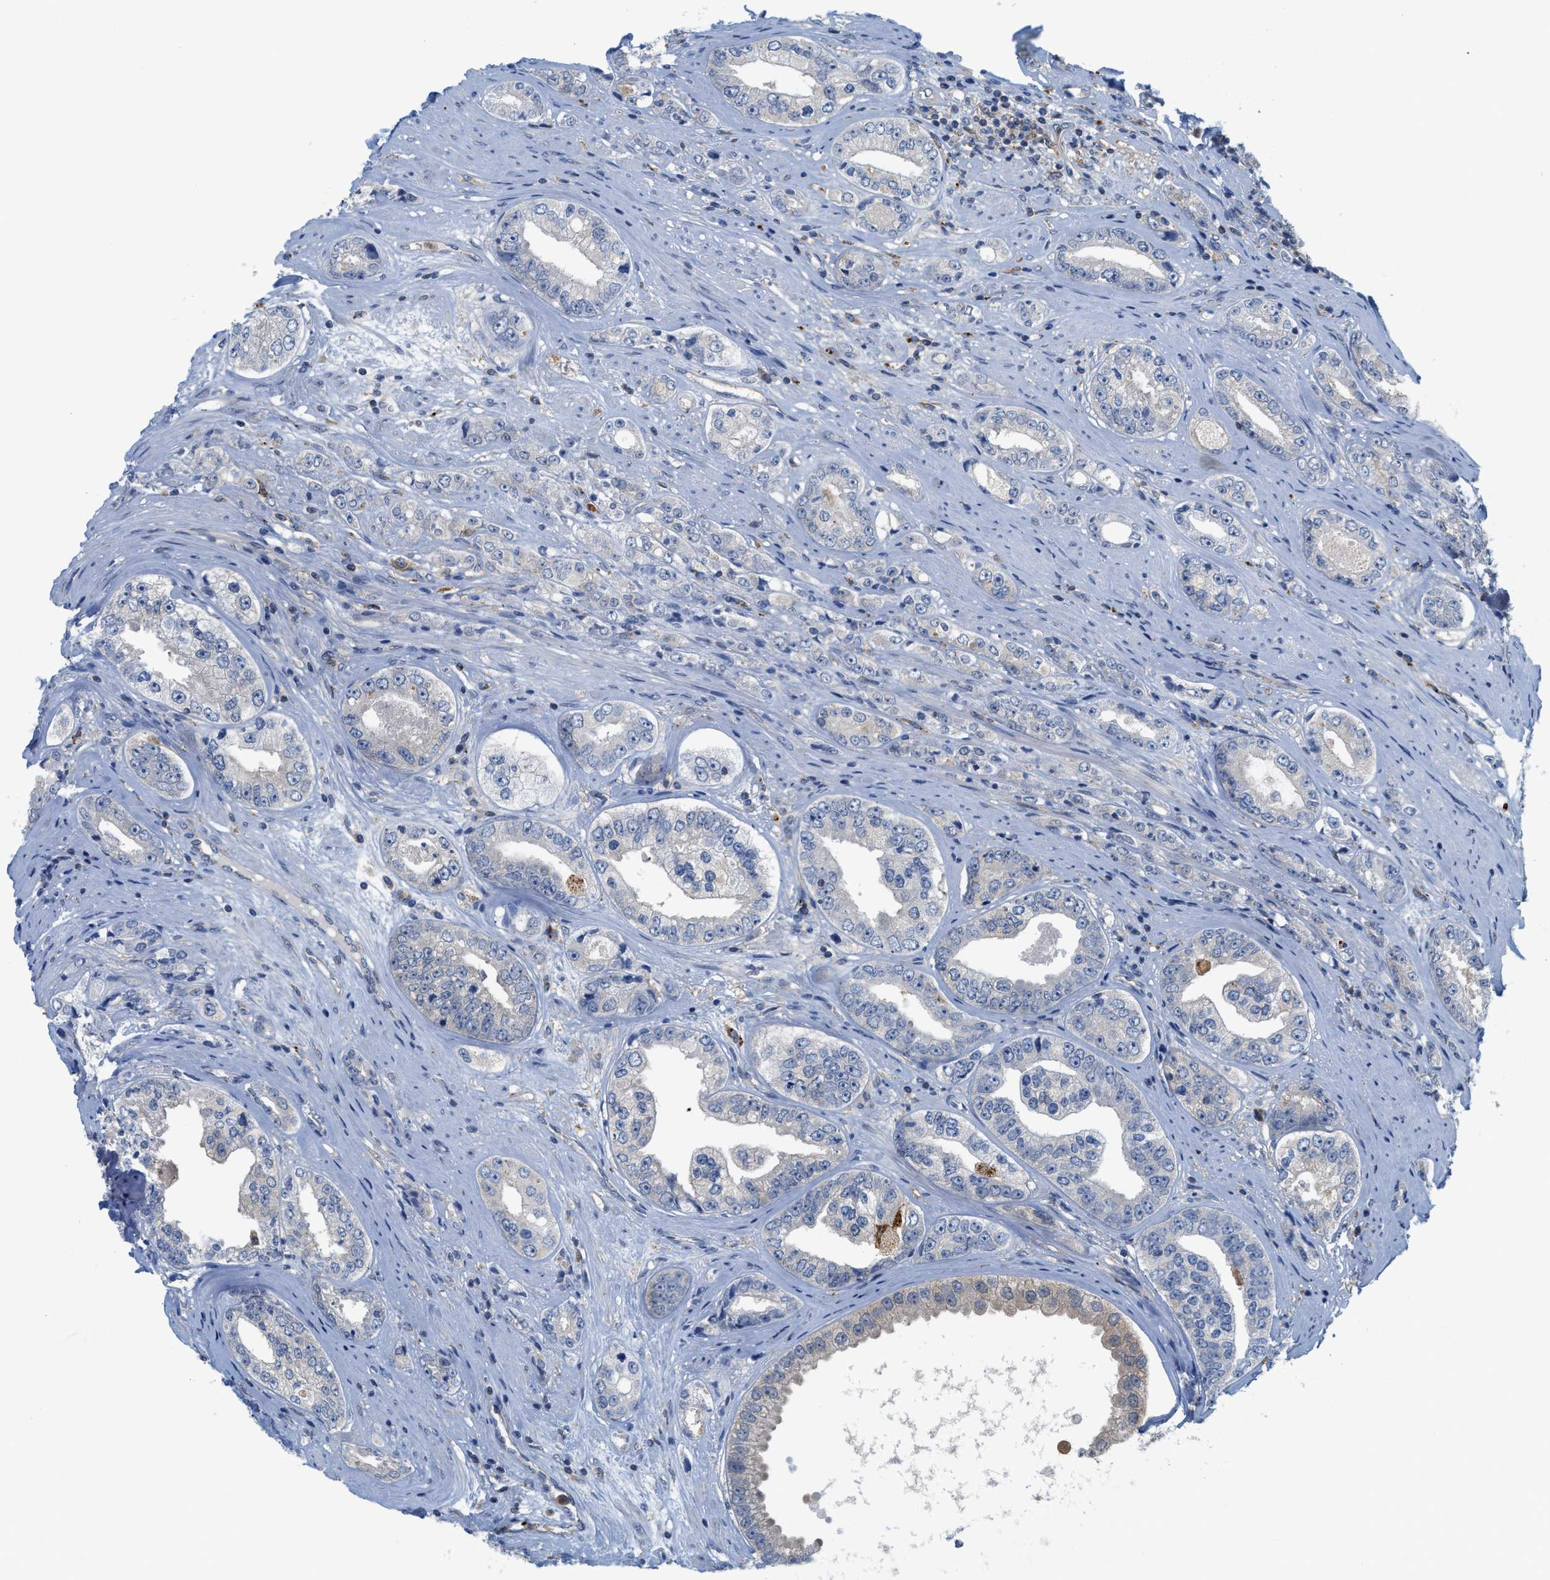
{"staining": {"intensity": "negative", "quantity": "none", "location": "none"}, "tissue": "prostate cancer", "cell_type": "Tumor cells", "image_type": "cancer", "snomed": [{"axis": "morphology", "description": "Adenocarcinoma, High grade"}, {"axis": "topography", "description": "Prostate"}], "caption": "Prostate cancer (high-grade adenocarcinoma) was stained to show a protein in brown. There is no significant positivity in tumor cells. (Stains: DAB (3,3'-diaminobenzidine) immunohistochemistry with hematoxylin counter stain, Microscopy: brightfield microscopy at high magnification).", "gene": "CSTB", "patient": {"sex": "male", "age": 61}}